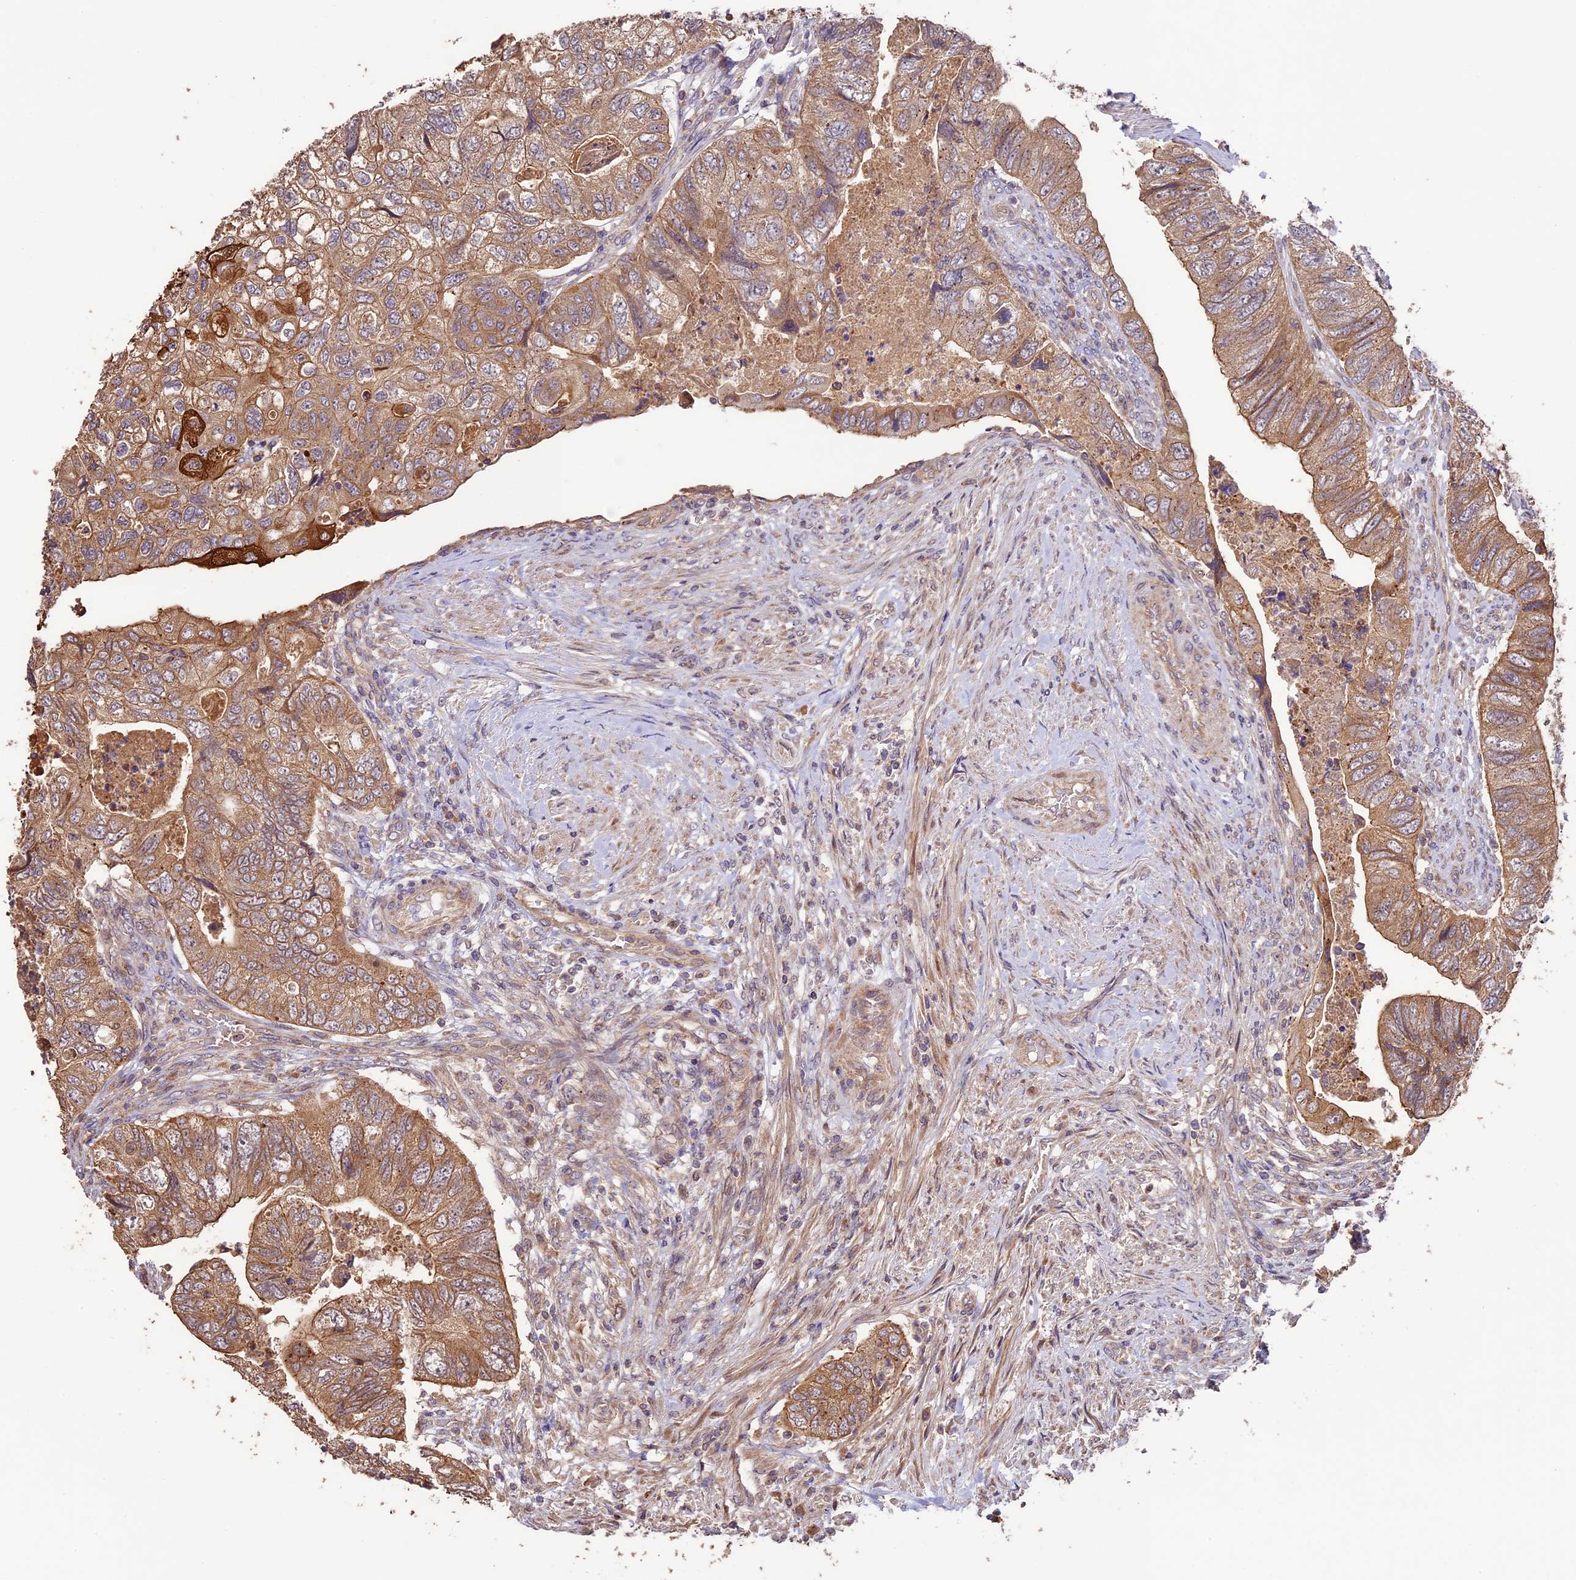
{"staining": {"intensity": "moderate", "quantity": ">75%", "location": "cytoplasmic/membranous"}, "tissue": "colorectal cancer", "cell_type": "Tumor cells", "image_type": "cancer", "snomed": [{"axis": "morphology", "description": "Adenocarcinoma, NOS"}, {"axis": "topography", "description": "Rectum"}], "caption": "Brown immunohistochemical staining in adenocarcinoma (colorectal) reveals moderate cytoplasmic/membranous expression in approximately >75% of tumor cells. Ihc stains the protein of interest in brown and the nuclei are stained blue.", "gene": "BCAS4", "patient": {"sex": "male", "age": 63}}